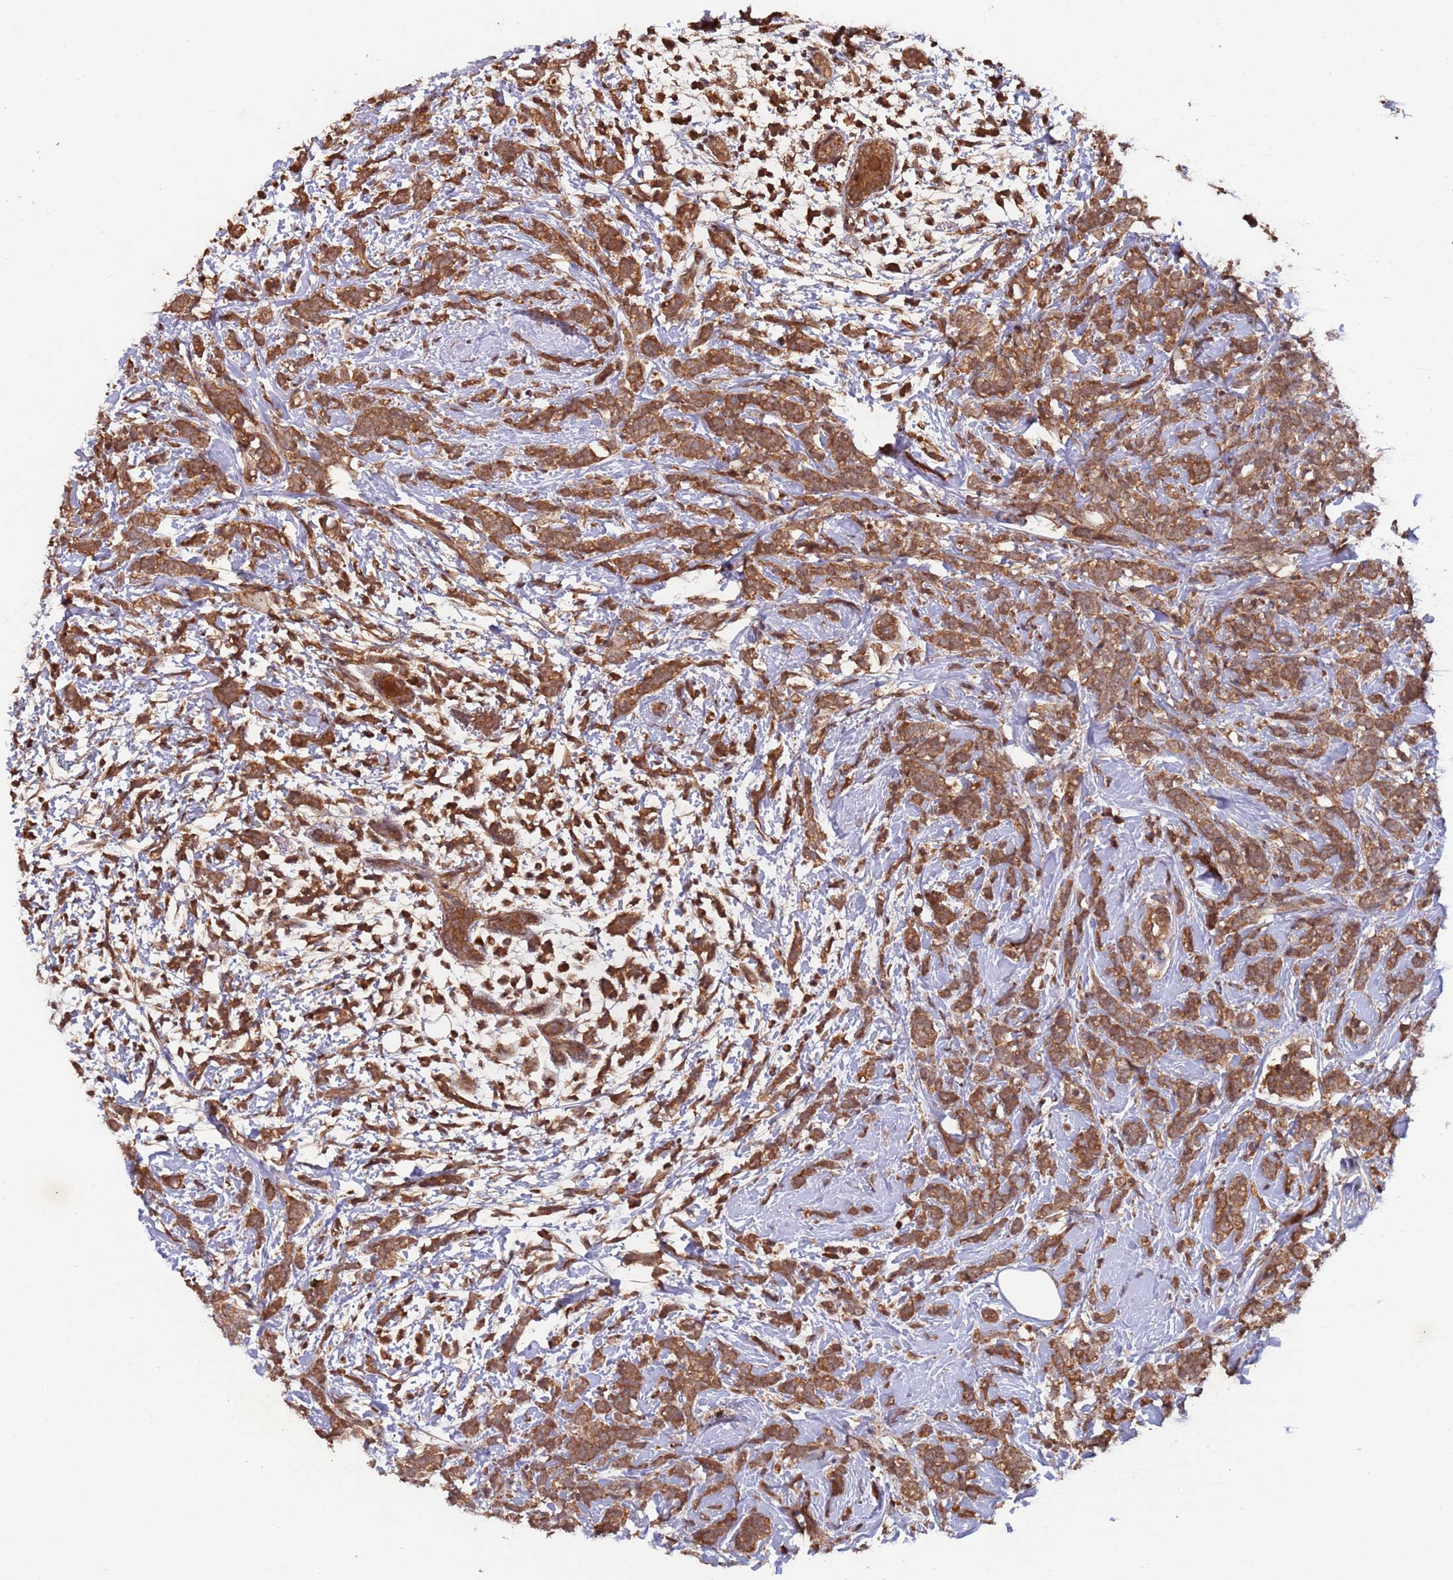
{"staining": {"intensity": "moderate", "quantity": ">75%", "location": "cytoplasmic/membranous"}, "tissue": "breast cancer", "cell_type": "Tumor cells", "image_type": "cancer", "snomed": [{"axis": "morphology", "description": "Lobular carcinoma"}, {"axis": "topography", "description": "Breast"}], "caption": "Immunohistochemical staining of breast cancer reveals moderate cytoplasmic/membranous protein positivity in approximately >75% of tumor cells.", "gene": "ERI1", "patient": {"sex": "female", "age": 58}}